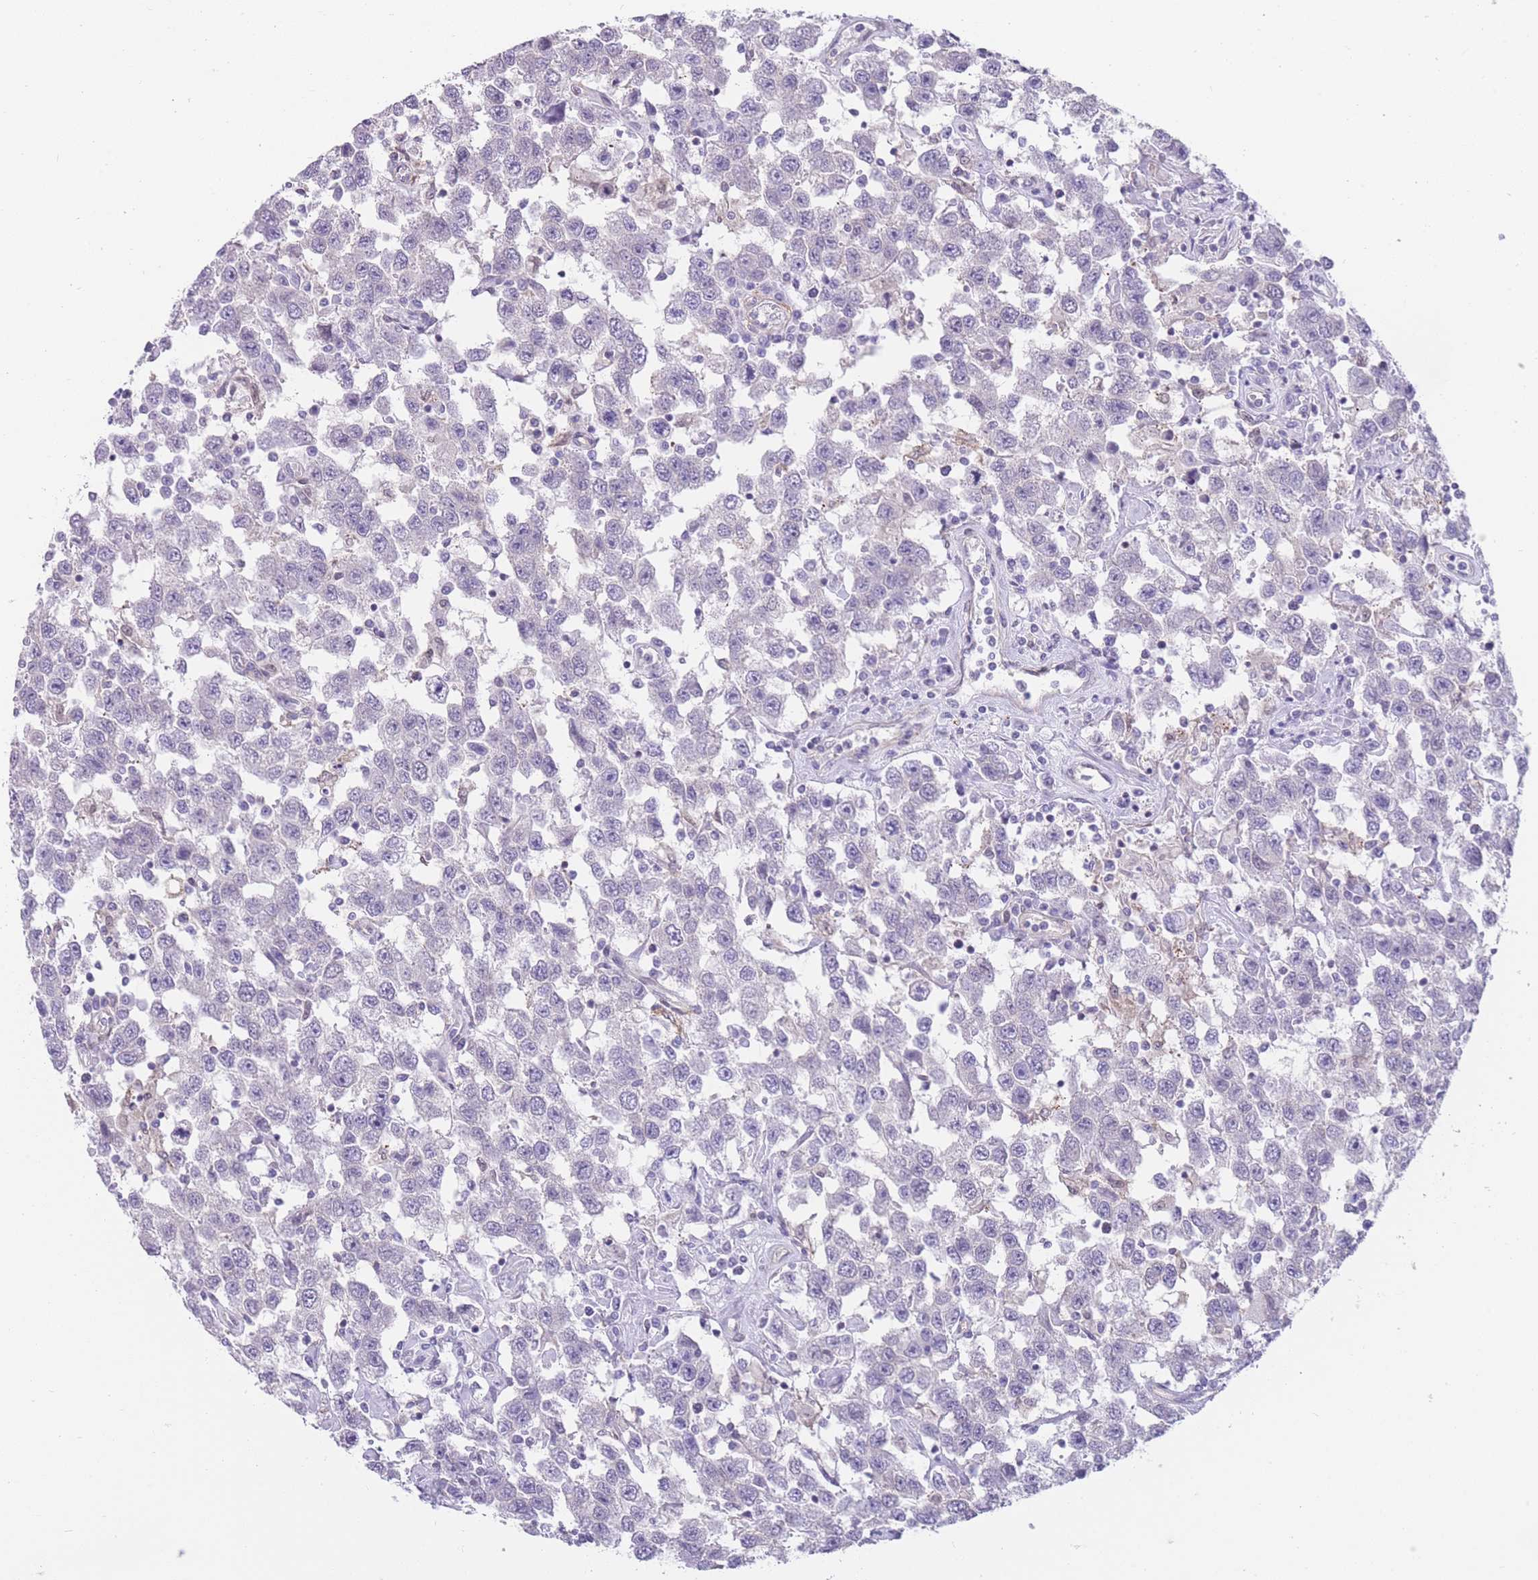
{"staining": {"intensity": "negative", "quantity": "none", "location": "none"}, "tissue": "testis cancer", "cell_type": "Tumor cells", "image_type": "cancer", "snomed": [{"axis": "morphology", "description": "Seminoma, NOS"}, {"axis": "topography", "description": "Testis"}], "caption": "Tumor cells are negative for protein expression in human testis cancer.", "gene": "OR11H12", "patient": {"sex": "male", "age": 41}}